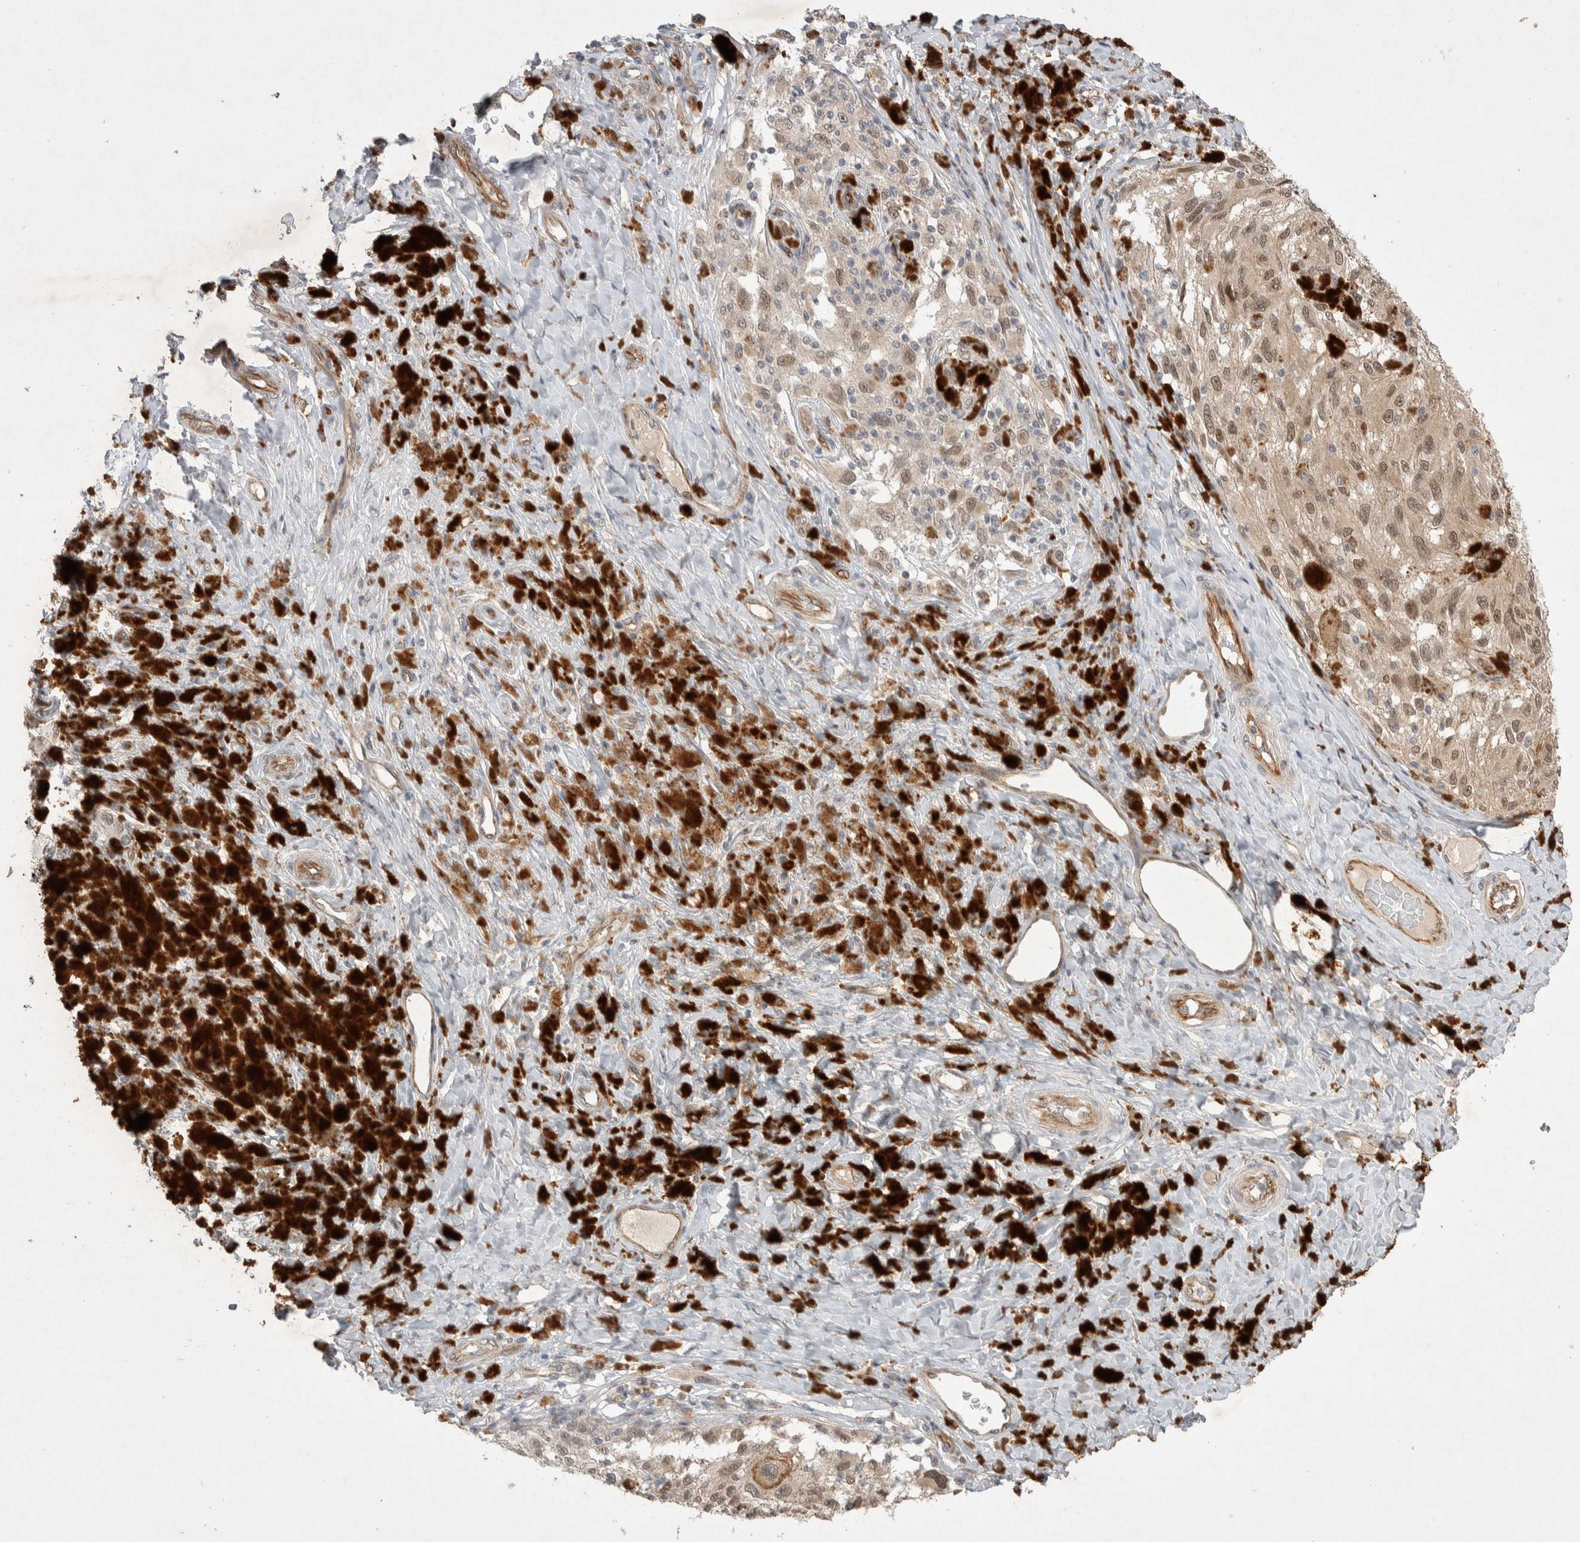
{"staining": {"intensity": "weak", "quantity": ">75%", "location": "nuclear"}, "tissue": "melanoma", "cell_type": "Tumor cells", "image_type": "cancer", "snomed": [{"axis": "morphology", "description": "Malignant melanoma, NOS"}, {"axis": "topography", "description": "Skin"}], "caption": "The photomicrograph shows a brown stain indicating the presence of a protein in the nuclear of tumor cells in malignant melanoma. (brown staining indicates protein expression, while blue staining denotes nuclei).", "gene": "ZNF704", "patient": {"sex": "female", "age": 73}}